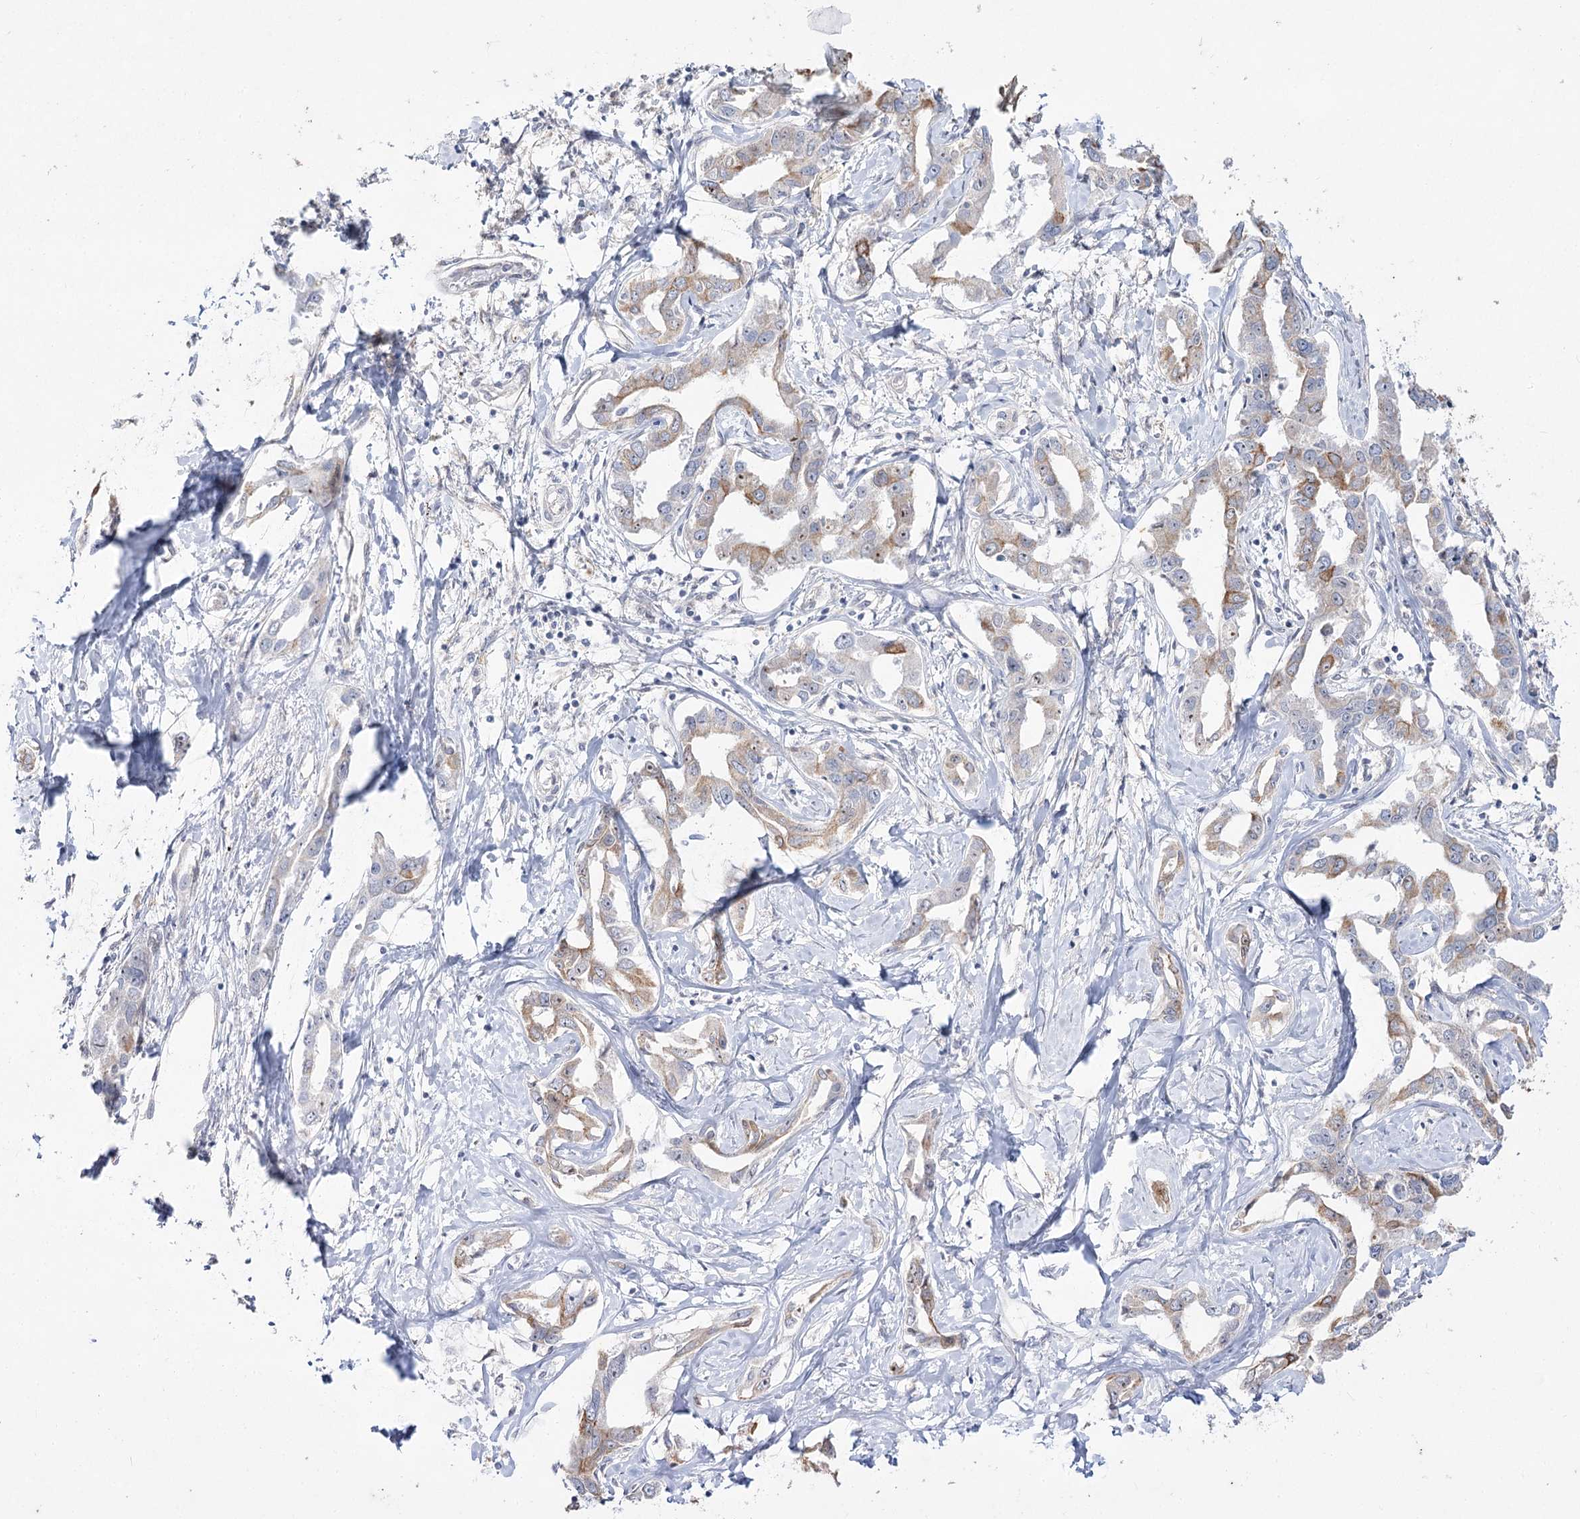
{"staining": {"intensity": "weak", "quantity": "25%-75%", "location": "cytoplasmic/membranous"}, "tissue": "liver cancer", "cell_type": "Tumor cells", "image_type": "cancer", "snomed": [{"axis": "morphology", "description": "Cholangiocarcinoma"}, {"axis": "topography", "description": "Liver"}], "caption": "A low amount of weak cytoplasmic/membranous expression is appreciated in about 25%-75% of tumor cells in liver cholangiocarcinoma tissue.", "gene": "DDX50", "patient": {"sex": "male", "age": 59}}